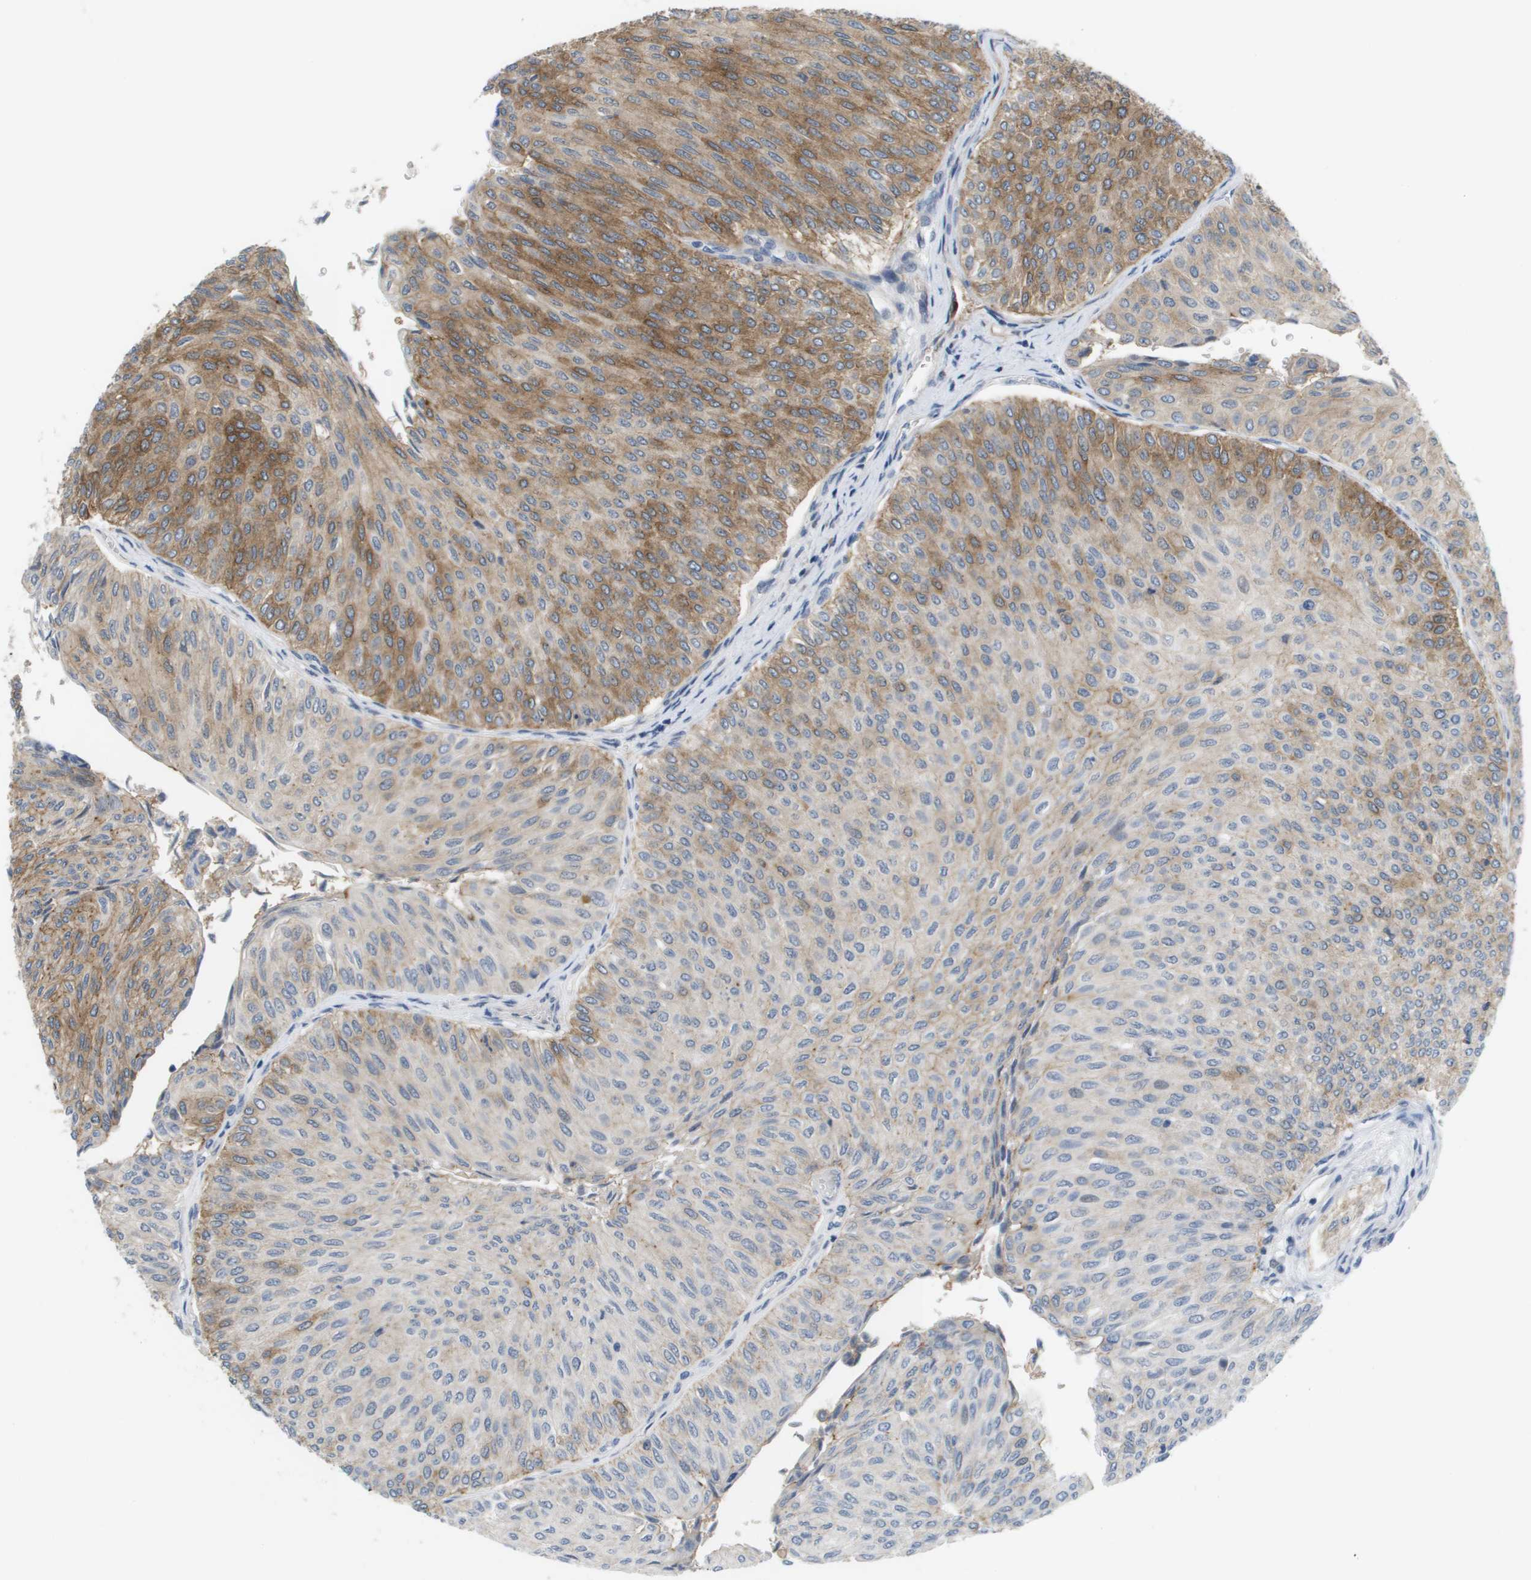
{"staining": {"intensity": "moderate", "quantity": "25%-75%", "location": "cytoplasmic/membranous"}, "tissue": "urothelial cancer", "cell_type": "Tumor cells", "image_type": "cancer", "snomed": [{"axis": "morphology", "description": "Urothelial carcinoma, Low grade"}, {"axis": "topography", "description": "Urinary bladder"}], "caption": "Moderate cytoplasmic/membranous protein positivity is present in about 25%-75% of tumor cells in urothelial cancer.", "gene": "MARCHF8", "patient": {"sex": "male", "age": 78}}